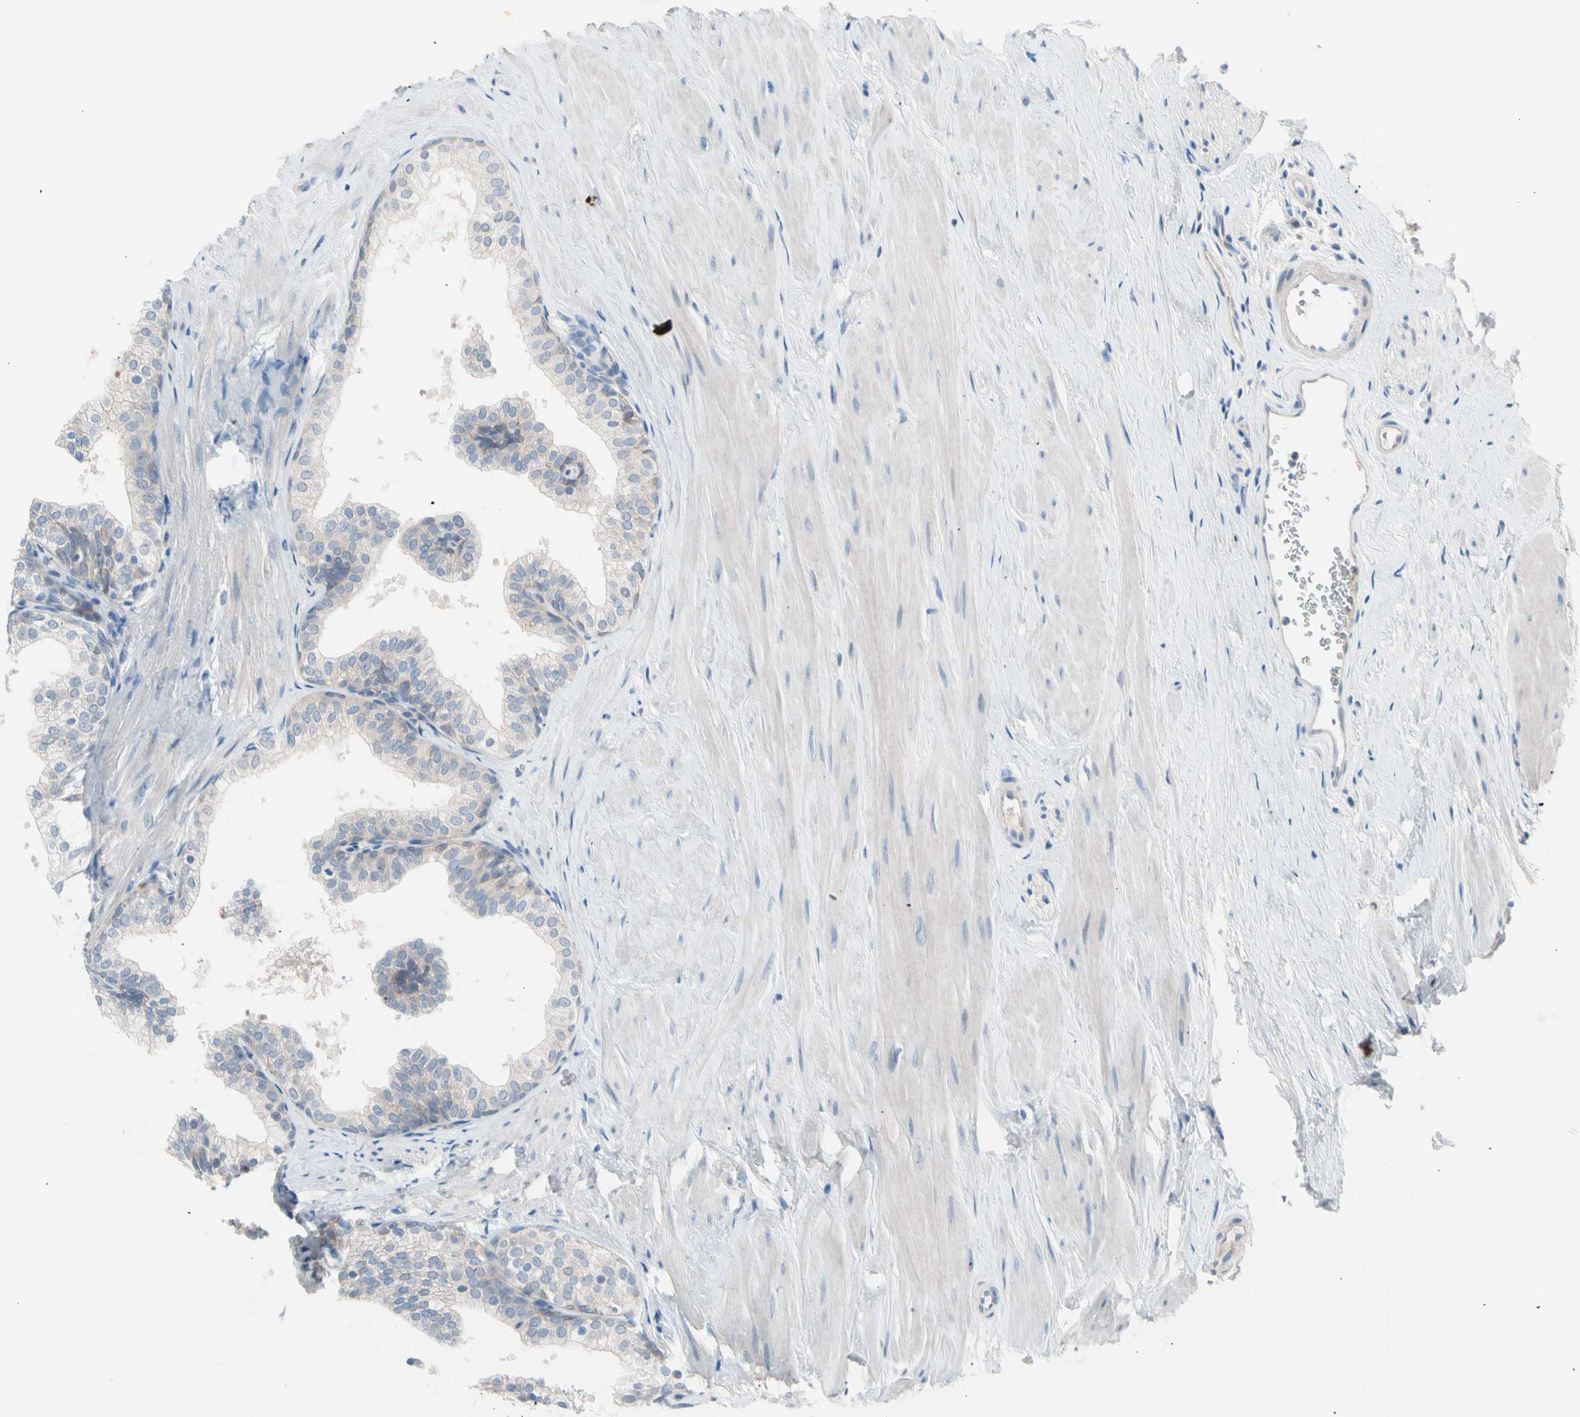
{"staining": {"intensity": "weak", "quantity": "<25%", "location": "cytoplasmic/membranous"}, "tissue": "prostate", "cell_type": "Glandular cells", "image_type": "normal", "snomed": [{"axis": "morphology", "description": "Normal tissue, NOS"}, {"axis": "topography", "description": "Prostate"}], "caption": "Human prostate stained for a protein using immunohistochemistry demonstrates no expression in glandular cells.", "gene": "CASQ1", "patient": {"sex": "male", "age": 60}}